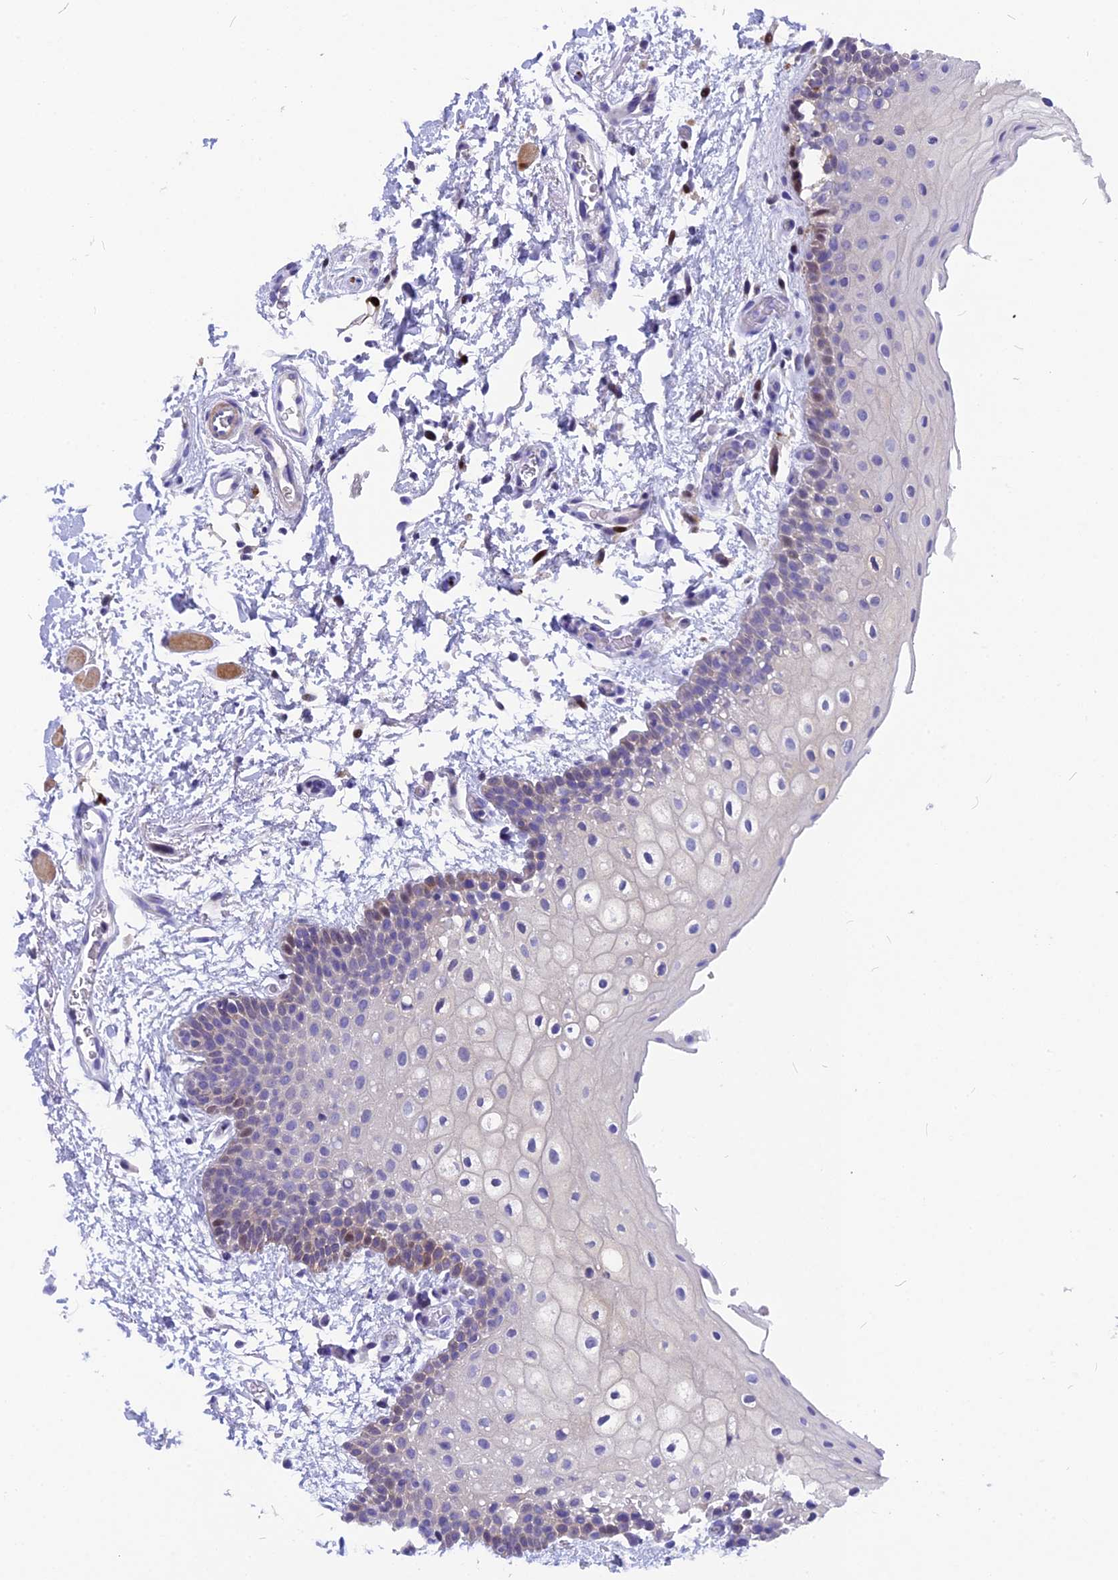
{"staining": {"intensity": "weak", "quantity": "<25%", "location": "nuclear"}, "tissue": "oral mucosa", "cell_type": "Squamous epithelial cells", "image_type": "normal", "snomed": [{"axis": "morphology", "description": "Normal tissue, NOS"}, {"axis": "topography", "description": "Oral tissue"}], "caption": "Oral mucosa was stained to show a protein in brown. There is no significant positivity in squamous epithelial cells. Brightfield microscopy of IHC stained with DAB (brown) and hematoxylin (blue), captured at high magnification.", "gene": "NKPD1", "patient": {"sex": "male", "age": 62}}